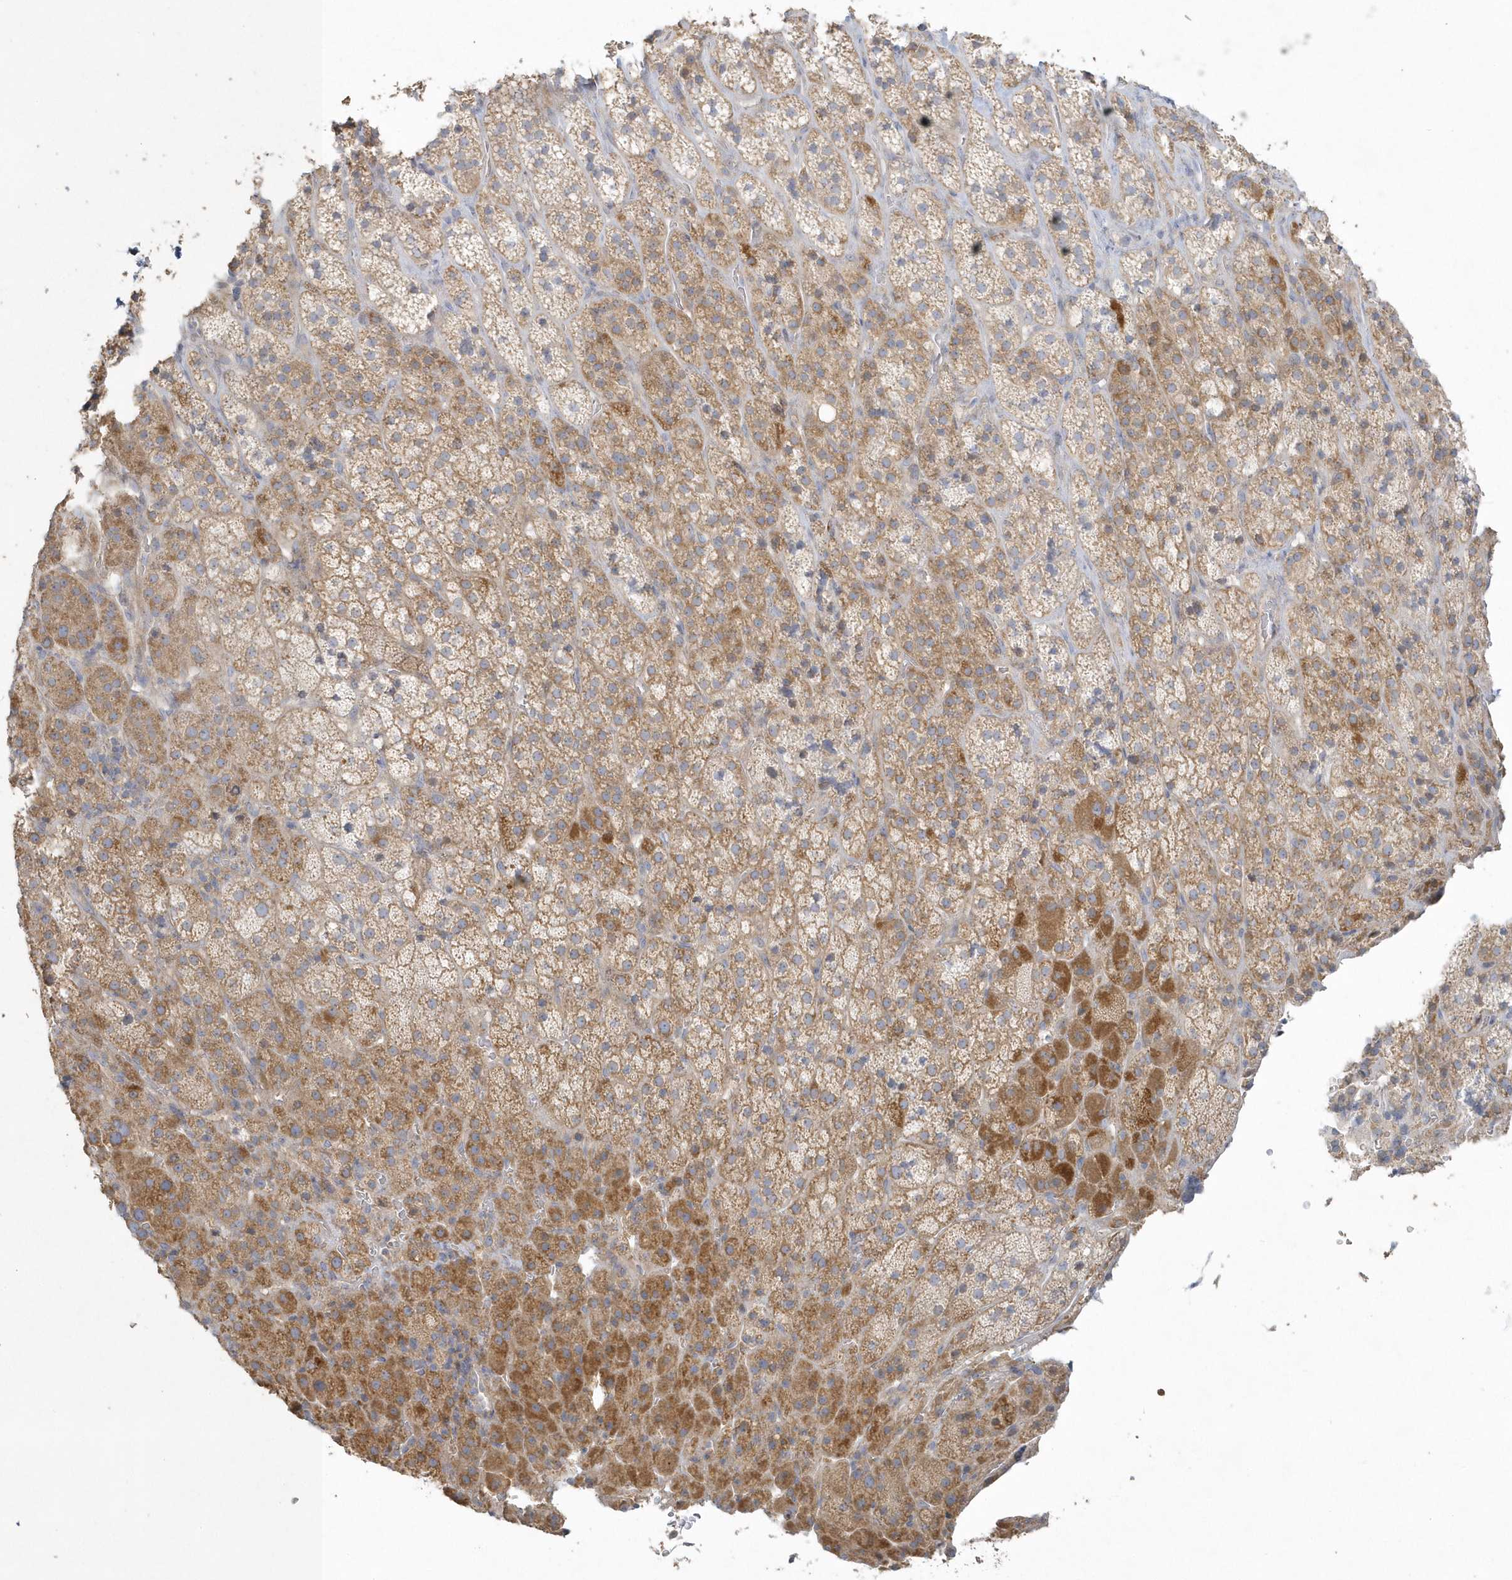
{"staining": {"intensity": "moderate", "quantity": "25%-75%", "location": "cytoplasmic/membranous"}, "tissue": "adrenal gland", "cell_type": "Glandular cells", "image_type": "normal", "snomed": [{"axis": "morphology", "description": "Normal tissue, NOS"}, {"axis": "topography", "description": "Adrenal gland"}], "caption": "DAB (3,3'-diaminobenzidine) immunohistochemical staining of benign human adrenal gland displays moderate cytoplasmic/membranous protein expression in about 25%-75% of glandular cells. (brown staining indicates protein expression, while blue staining denotes nuclei).", "gene": "BLTP3A", "patient": {"sex": "female", "age": 57}}